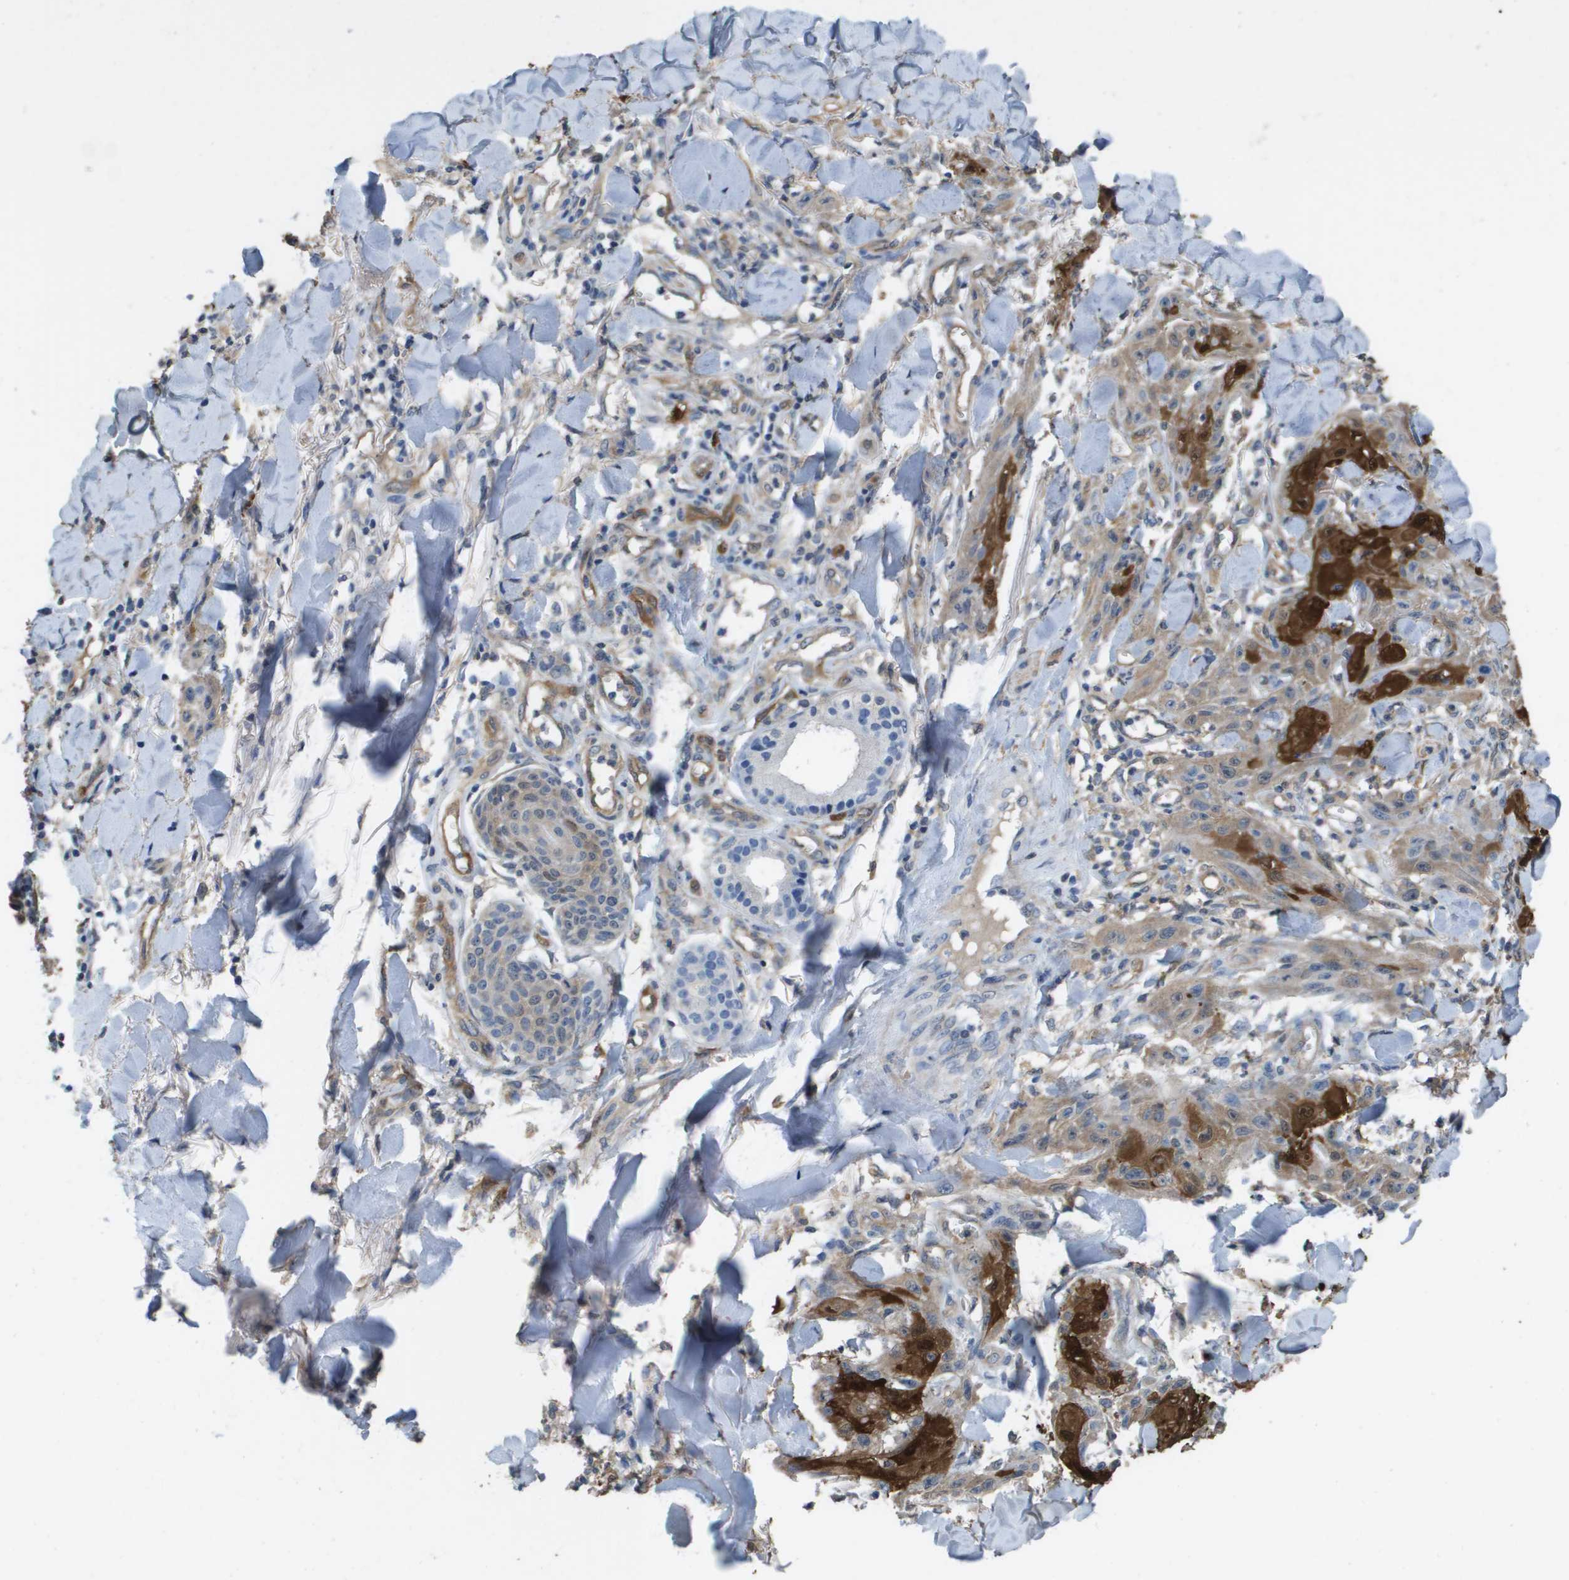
{"staining": {"intensity": "strong", "quantity": ">75%", "location": "cytoplasmic/membranous"}, "tissue": "skin cancer", "cell_type": "Tumor cells", "image_type": "cancer", "snomed": [{"axis": "morphology", "description": "Squamous cell carcinoma, NOS"}, {"axis": "topography", "description": "Skin"}], "caption": "This is a micrograph of immunohistochemistry staining of skin squamous cell carcinoma, which shows strong staining in the cytoplasmic/membranous of tumor cells.", "gene": "FABP5", "patient": {"sex": "male", "age": 74}}